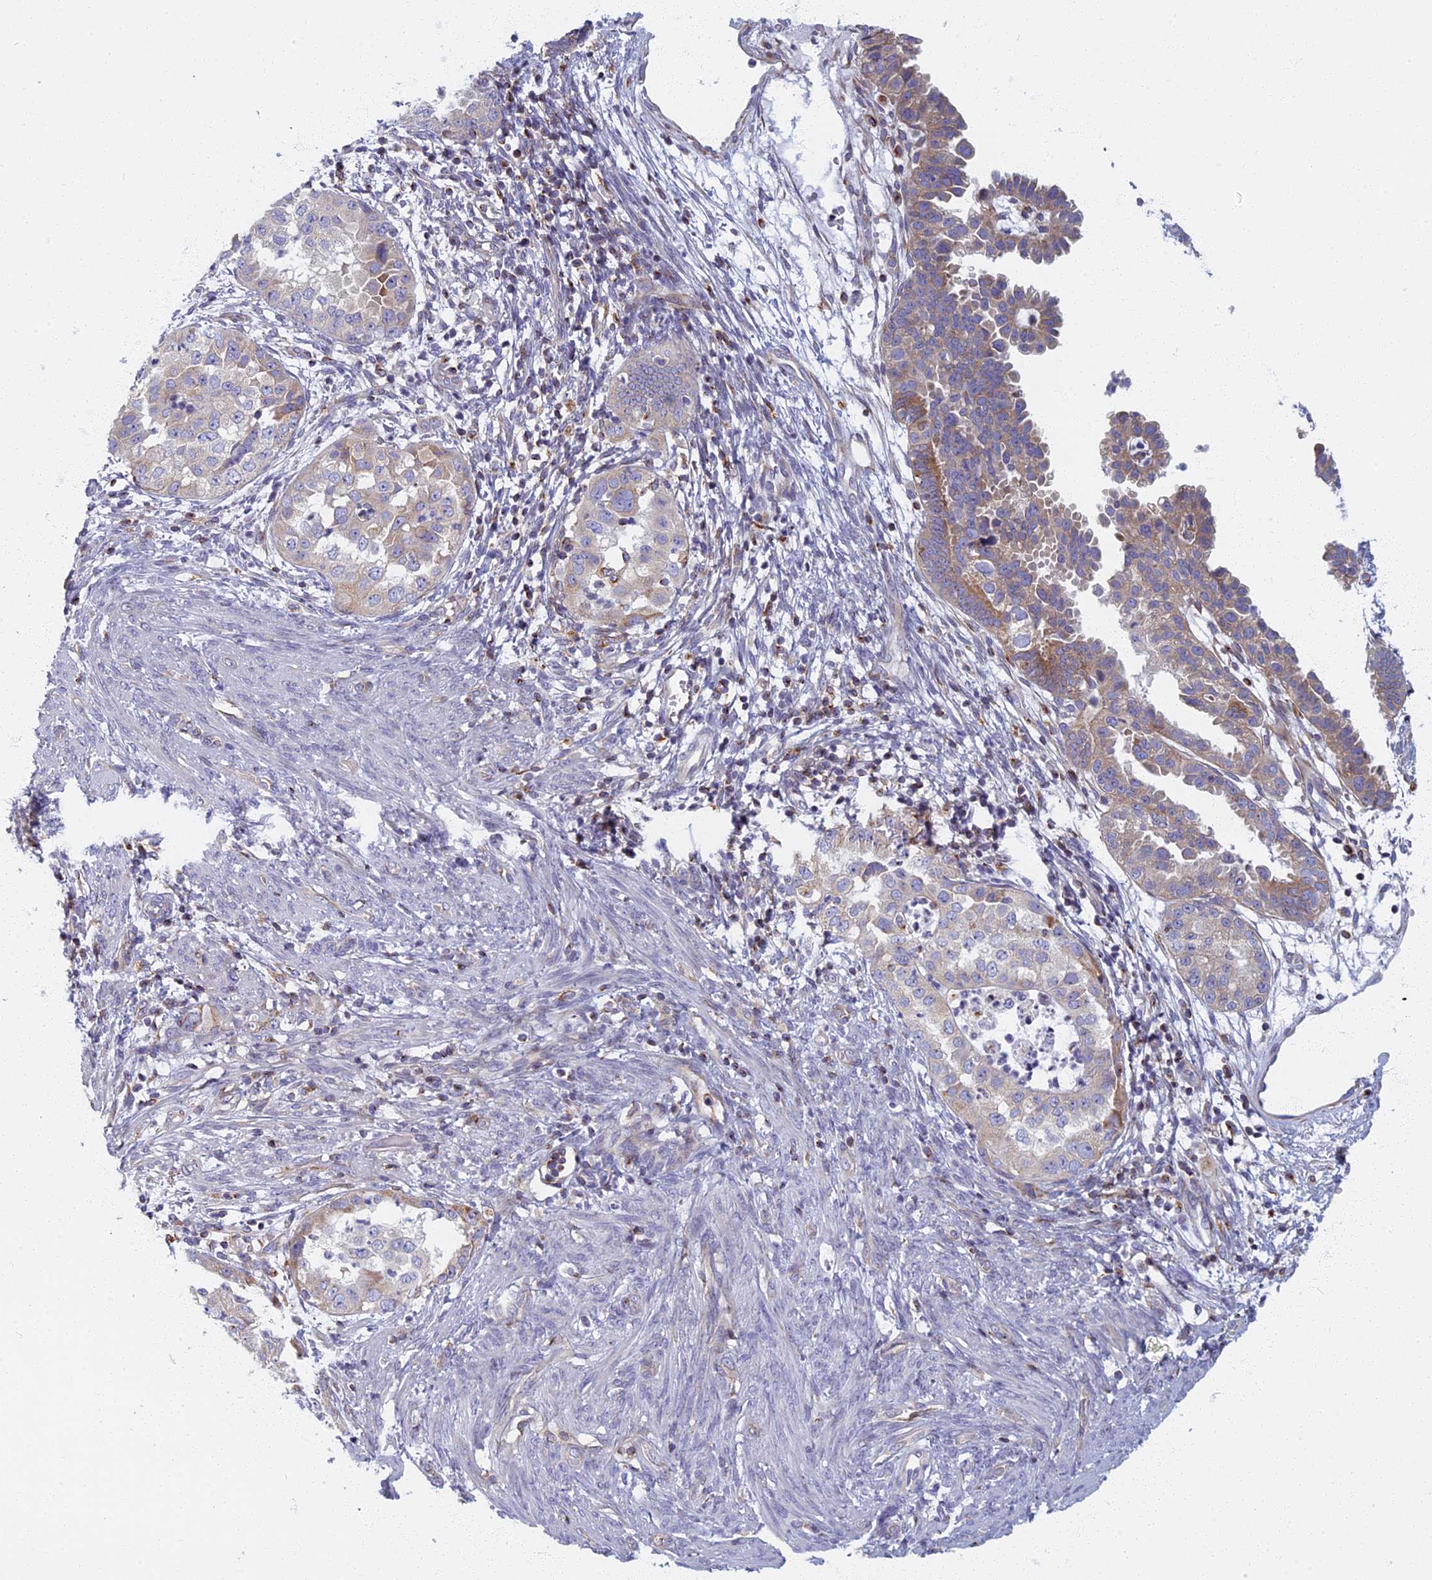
{"staining": {"intensity": "moderate", "quantity": "<25%", "location": "cytoplasmic/membranous"}, "tissue": "endometrial cancer", "cell_type": "Tumor cells", "image_type": "cancer", "snomed": [{"axis": "morphology", "description": "Adenocarcinoma, NOS"}, {"axis": "topography", "description": "Endometrium"}], "caption": "Moderate cytoplasmic/membranous protein staining is seen in about <25% of tumor cells in endometrial cancer.", "gene": "NOL10", "patient": {"sex": "female", "age": 85}}